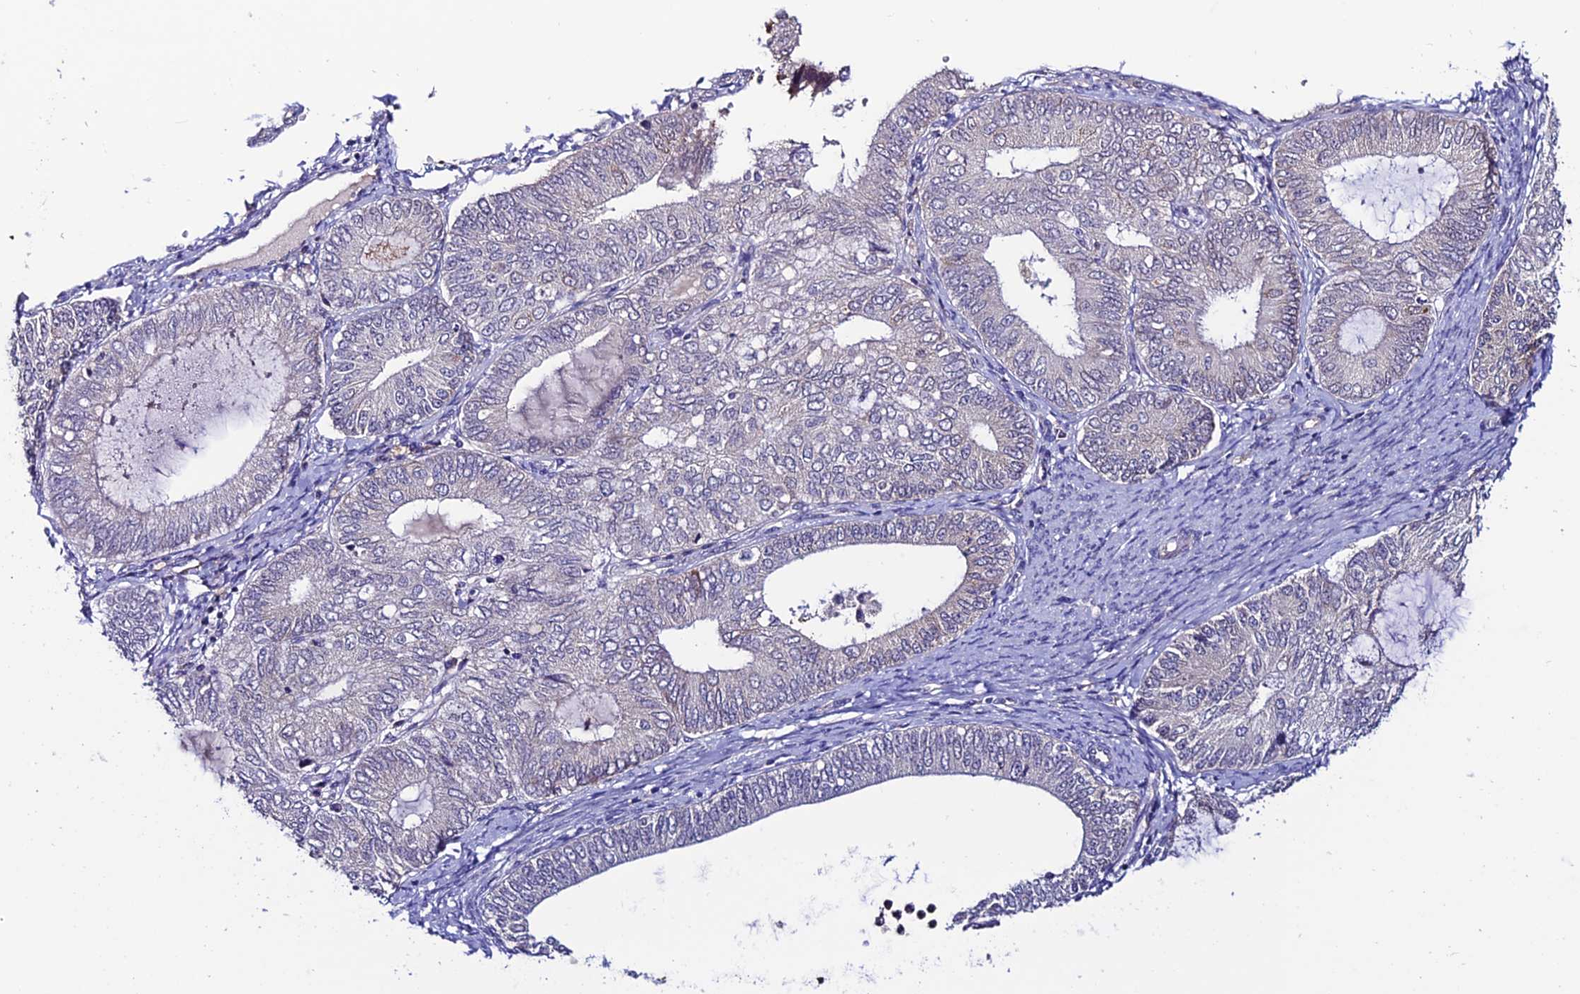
{"staining": {"intensity": "negative", "quantity": "none", "location": "none"}, "tissue": "endometrial cancer", "cell_type": "Tumor cells", "image_type": "cancer", "snomed": [{"axis": "morphology", "description": "Adenocarcinoma, NOS"}, {"axis": "topography", "description": "Endometrium"}], "caption": "There is no significant positivity in tumor cells of adenocarcinoma (endometrial).", "gene": "FZD8", "patient": {"sex": "female", "age": 68}}